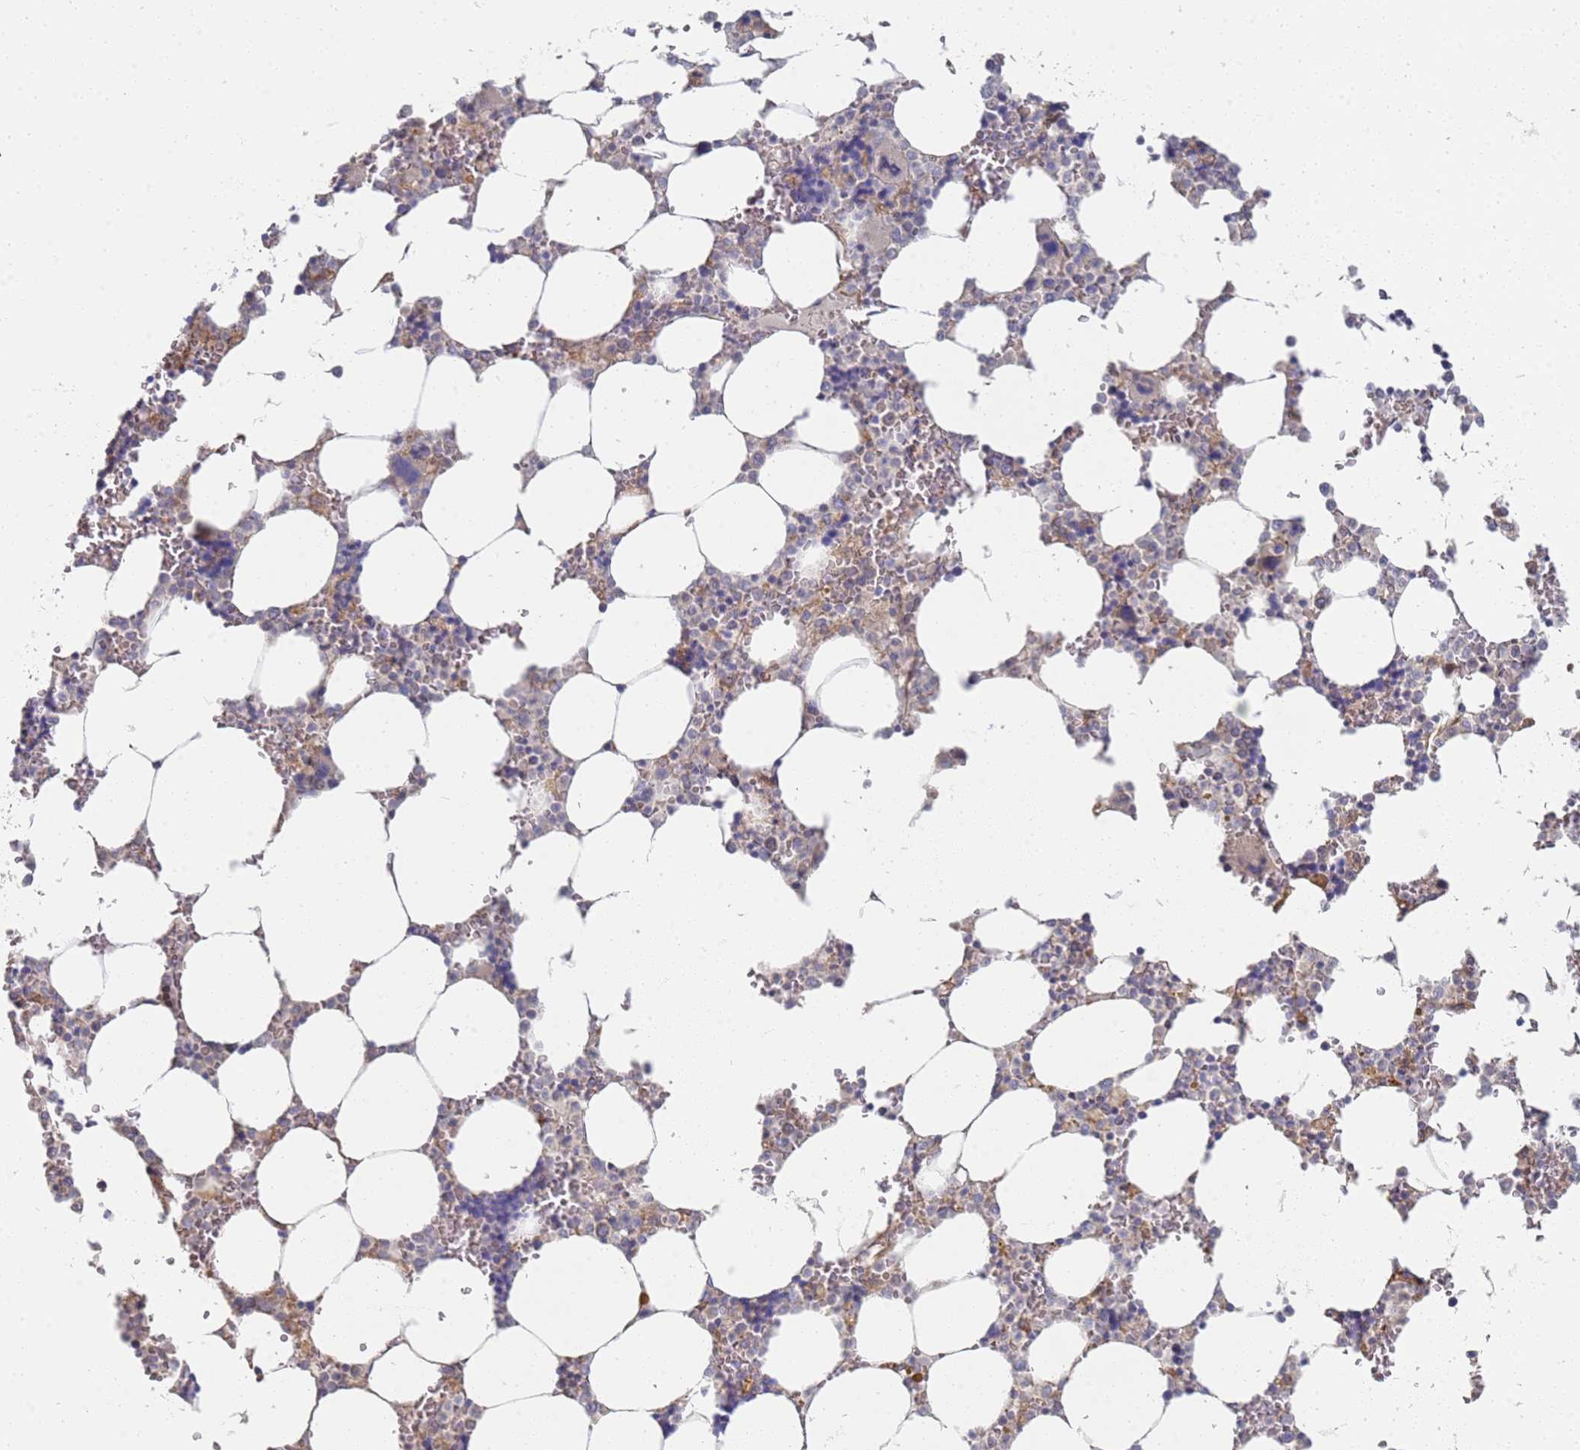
{"staining": {"intensity": "moderate", "quantity": "<25%", "location": "cytoplasmic/membranous"}, "tissue": "bone marrow", "cell_type": "Hematopoietic cells", "image_type": "normal", "snomed": [{"axis": "morphology", "description": "Normal tissue, NOS"}, {"axis": "topography", "description": "Bone marrow"}], "caption": "The micrograph demonstrates a brown stain indicating the presence of a protein in the cytoplasmic/membranous of hematopoietic cells in bone marrow.", "gene": "VRK2", "patient": {"sex": "male", "age": 64}}